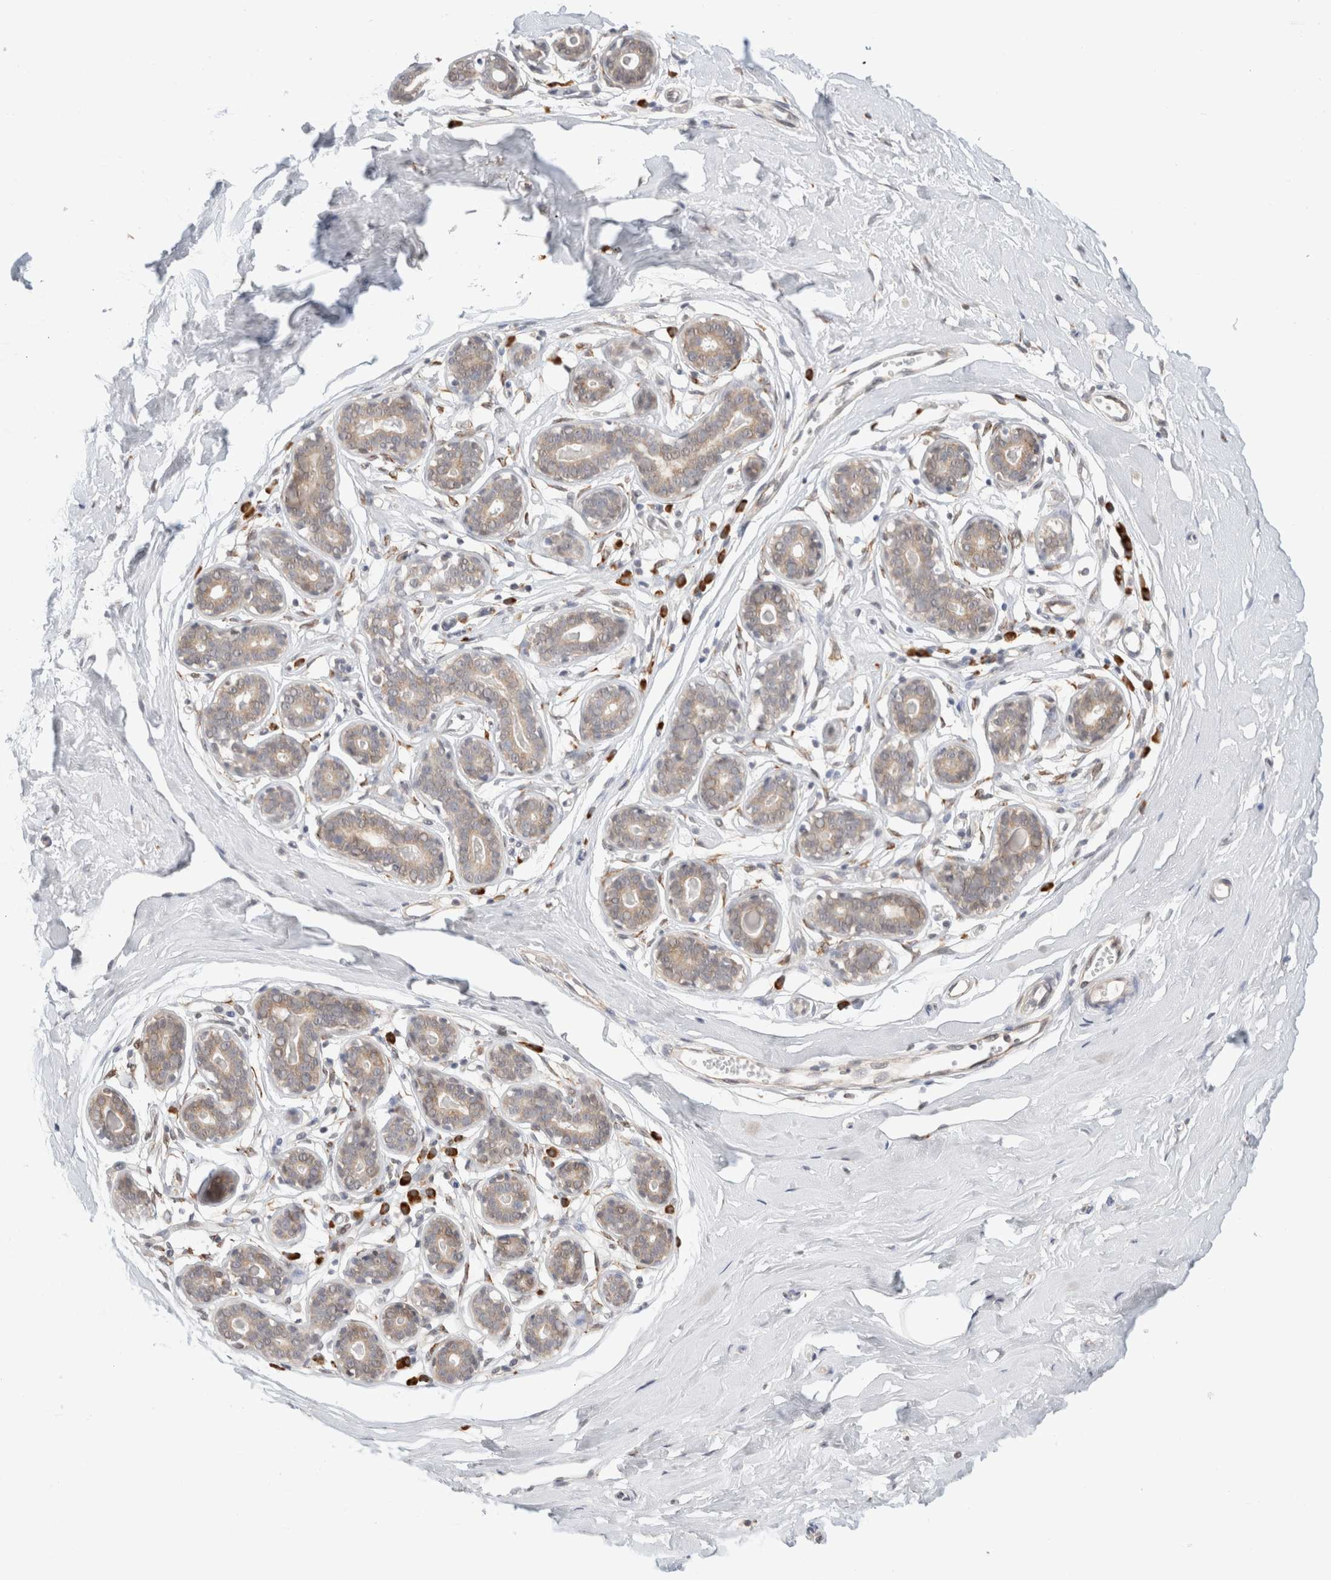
{"staining": {"intensity": "negative", "quantity": "none", "location": "none"}, "tissue": "breast", "cell_type": "Adipocytes", "image_type": "normal", "snomed": [{"axis": "morphology", "description": "Normal tissue, NOS"}, {"axis": "topography", "description": "Breast"}], "caption": "Immunohistochemistry histopathology image of normal breast stained for a protein (brown), which demonstrates no positivity in adipocytes.", "gene": "HDLBP", "patient": {"sex": "female", "age": 23}}